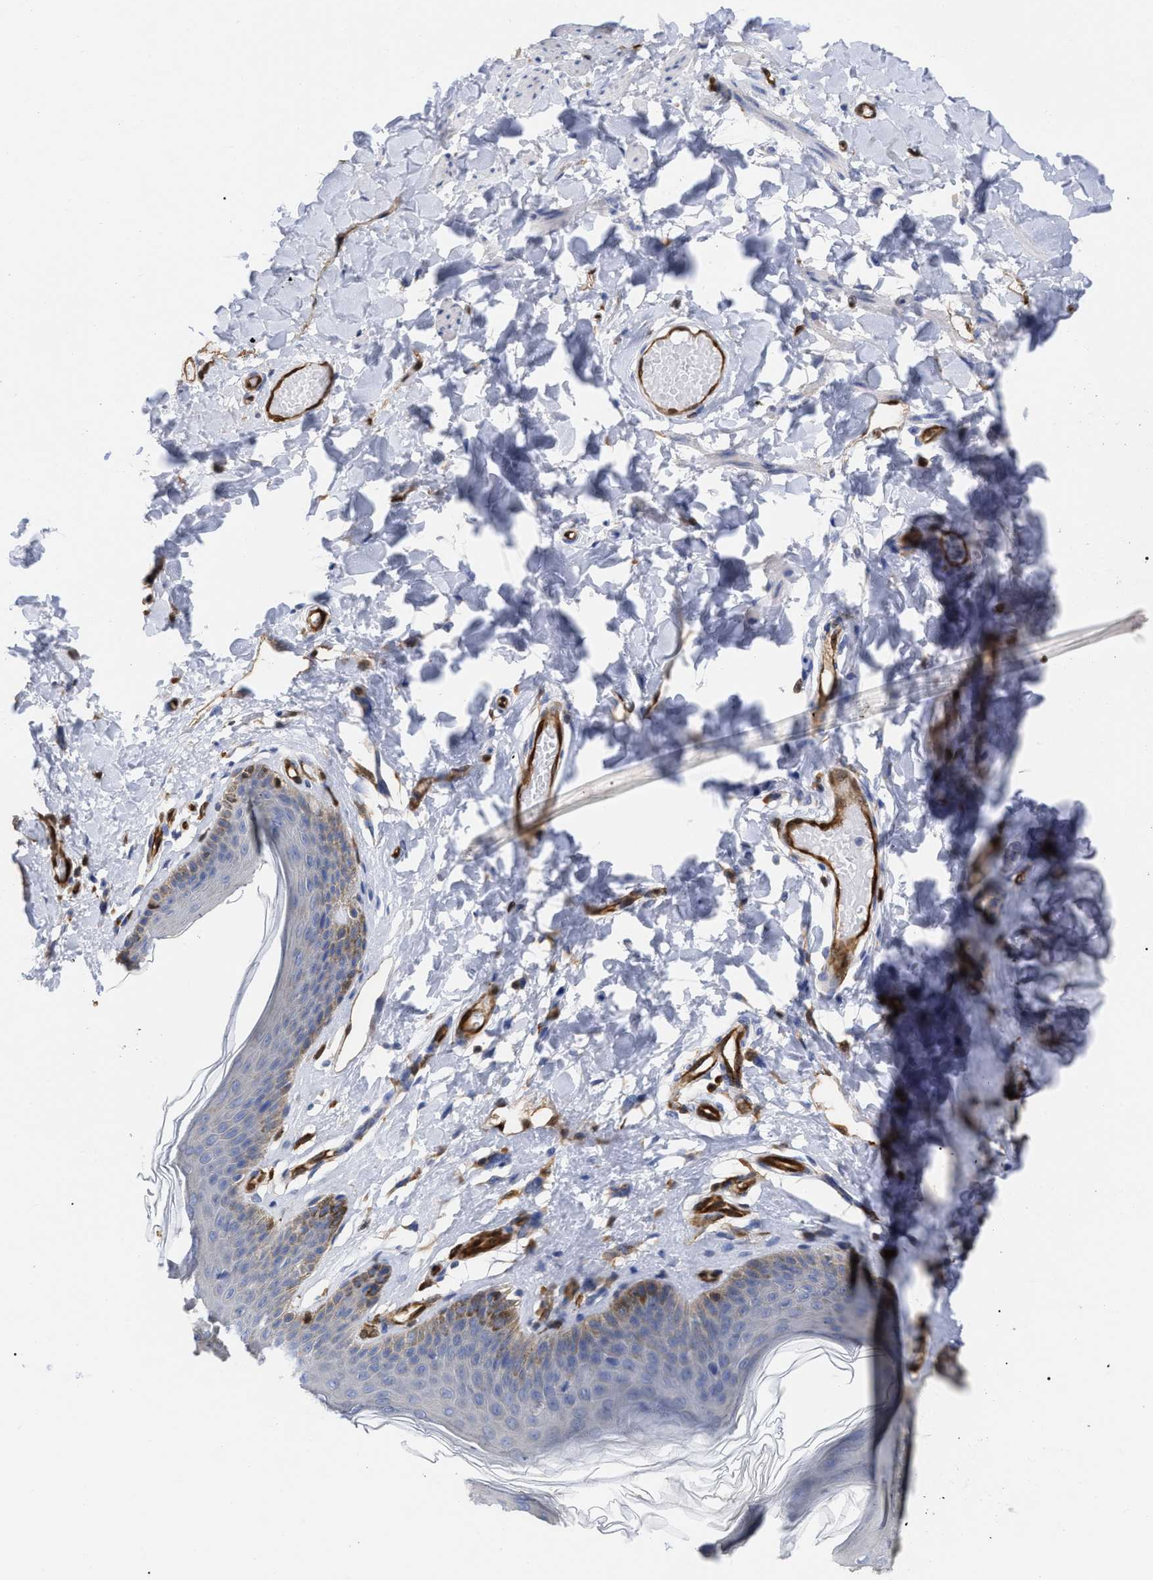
{"staining": {"intensity": "moderate", "quantity": "<25%", "location": "cytoplasmic/membranous"}, "tissue": "skin", "cell_type": "Epidermal cells", "image_type": "normal", "snomed": [{"axis": "morphology", "description": "Normal tissue, NOS"}, {"axis": "topography", "description": "Vulva"}], "caption": "A high-resolution histopathology image shows IHC staining of unremarkable skin, which demonstrates moderate cytoplasmic/membranous expression in approximately <25% of epidermal cells.", "gene": "GIMAP4", "patient": {"sex": "female", "age": 66}}